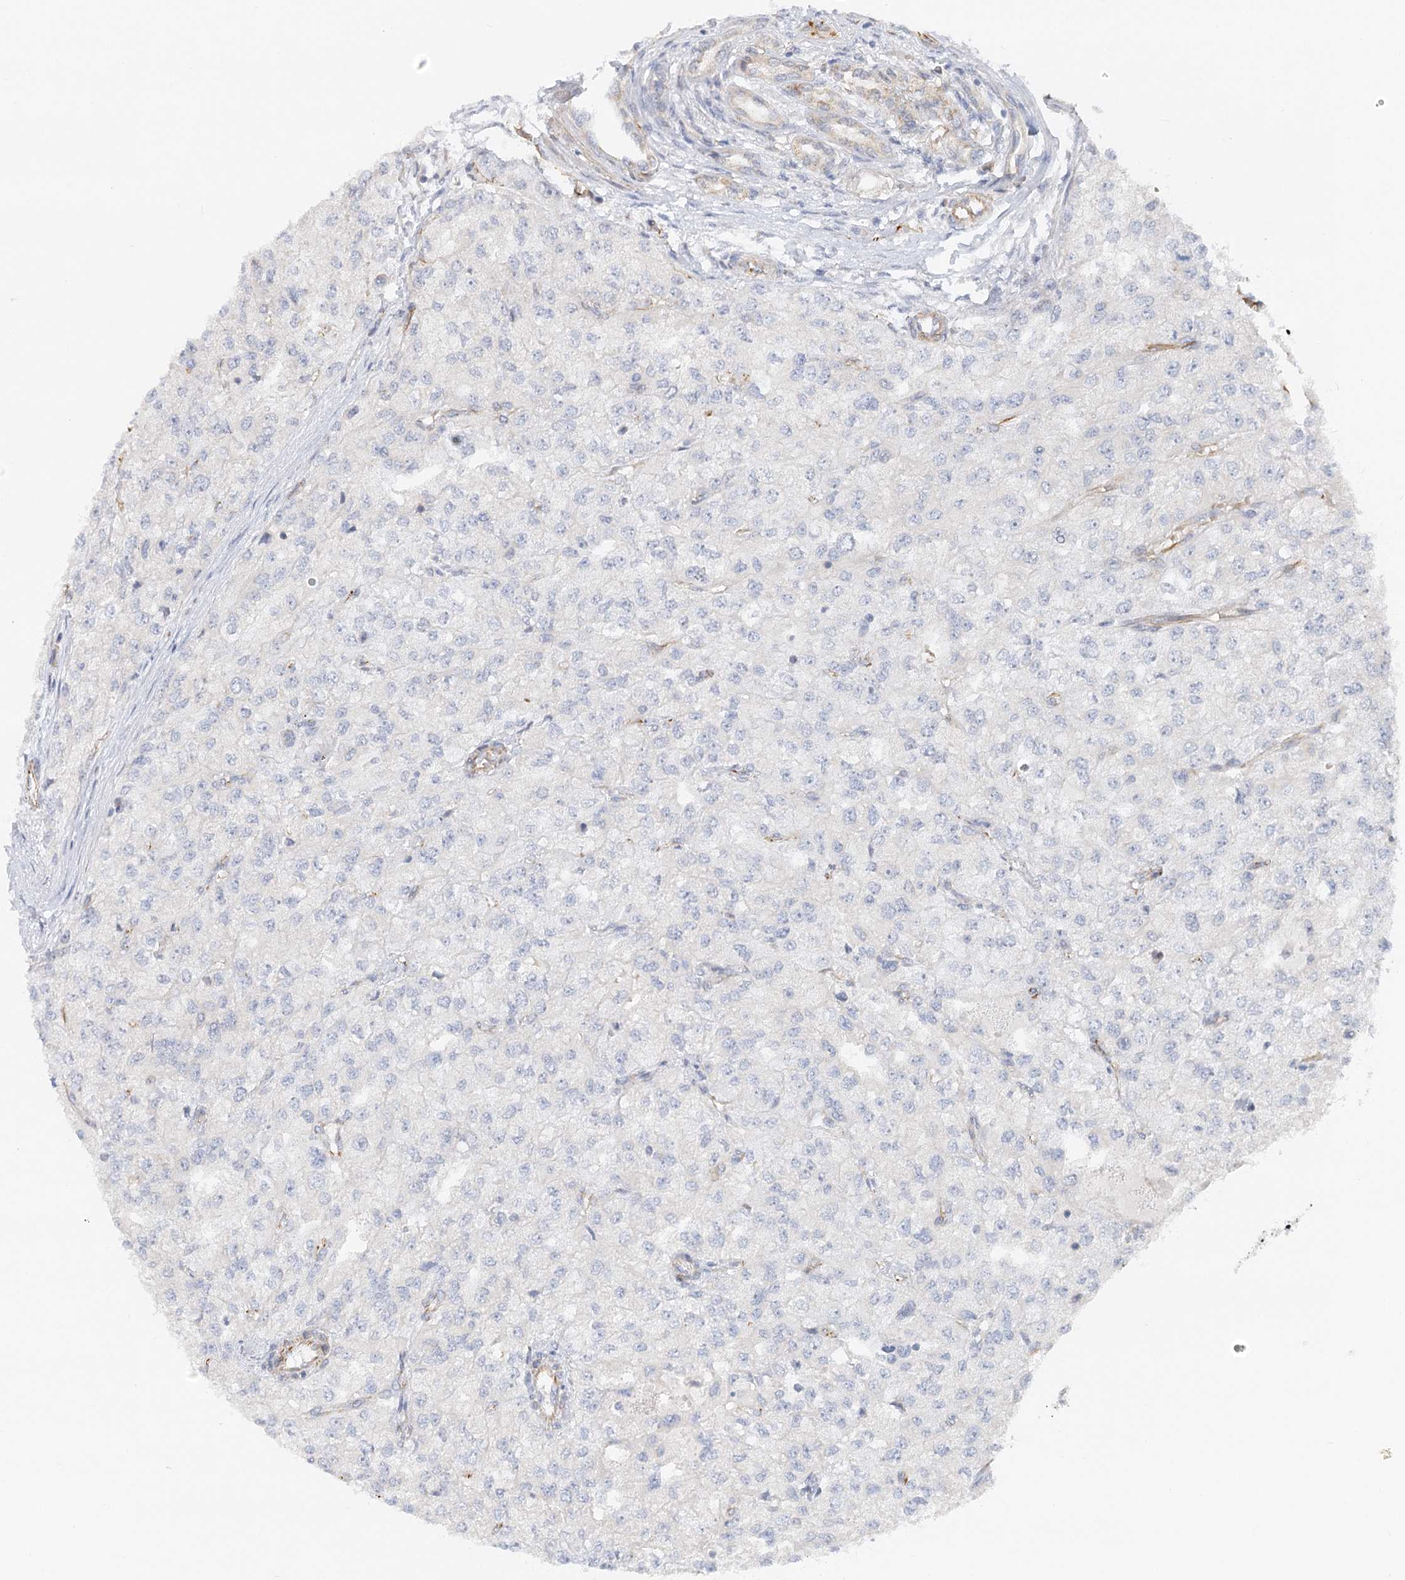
{"staining": {"intensity": "negative", "quantity": "none", "location": "none"}, "tissue": "renal cancer", "cell_type": "Tumor cells", "image_type": "cancer", "snomed": [{"axis": "morphology", "description": "Adenocarcinoma, NOS"}, {"axis": "topography", "description": "Kidney"}], "caption": "Tumor cells are negative for protein expression in human renal cancer.", "gene": "NELL2", "patient": {"sex": "female", "age": 54}}